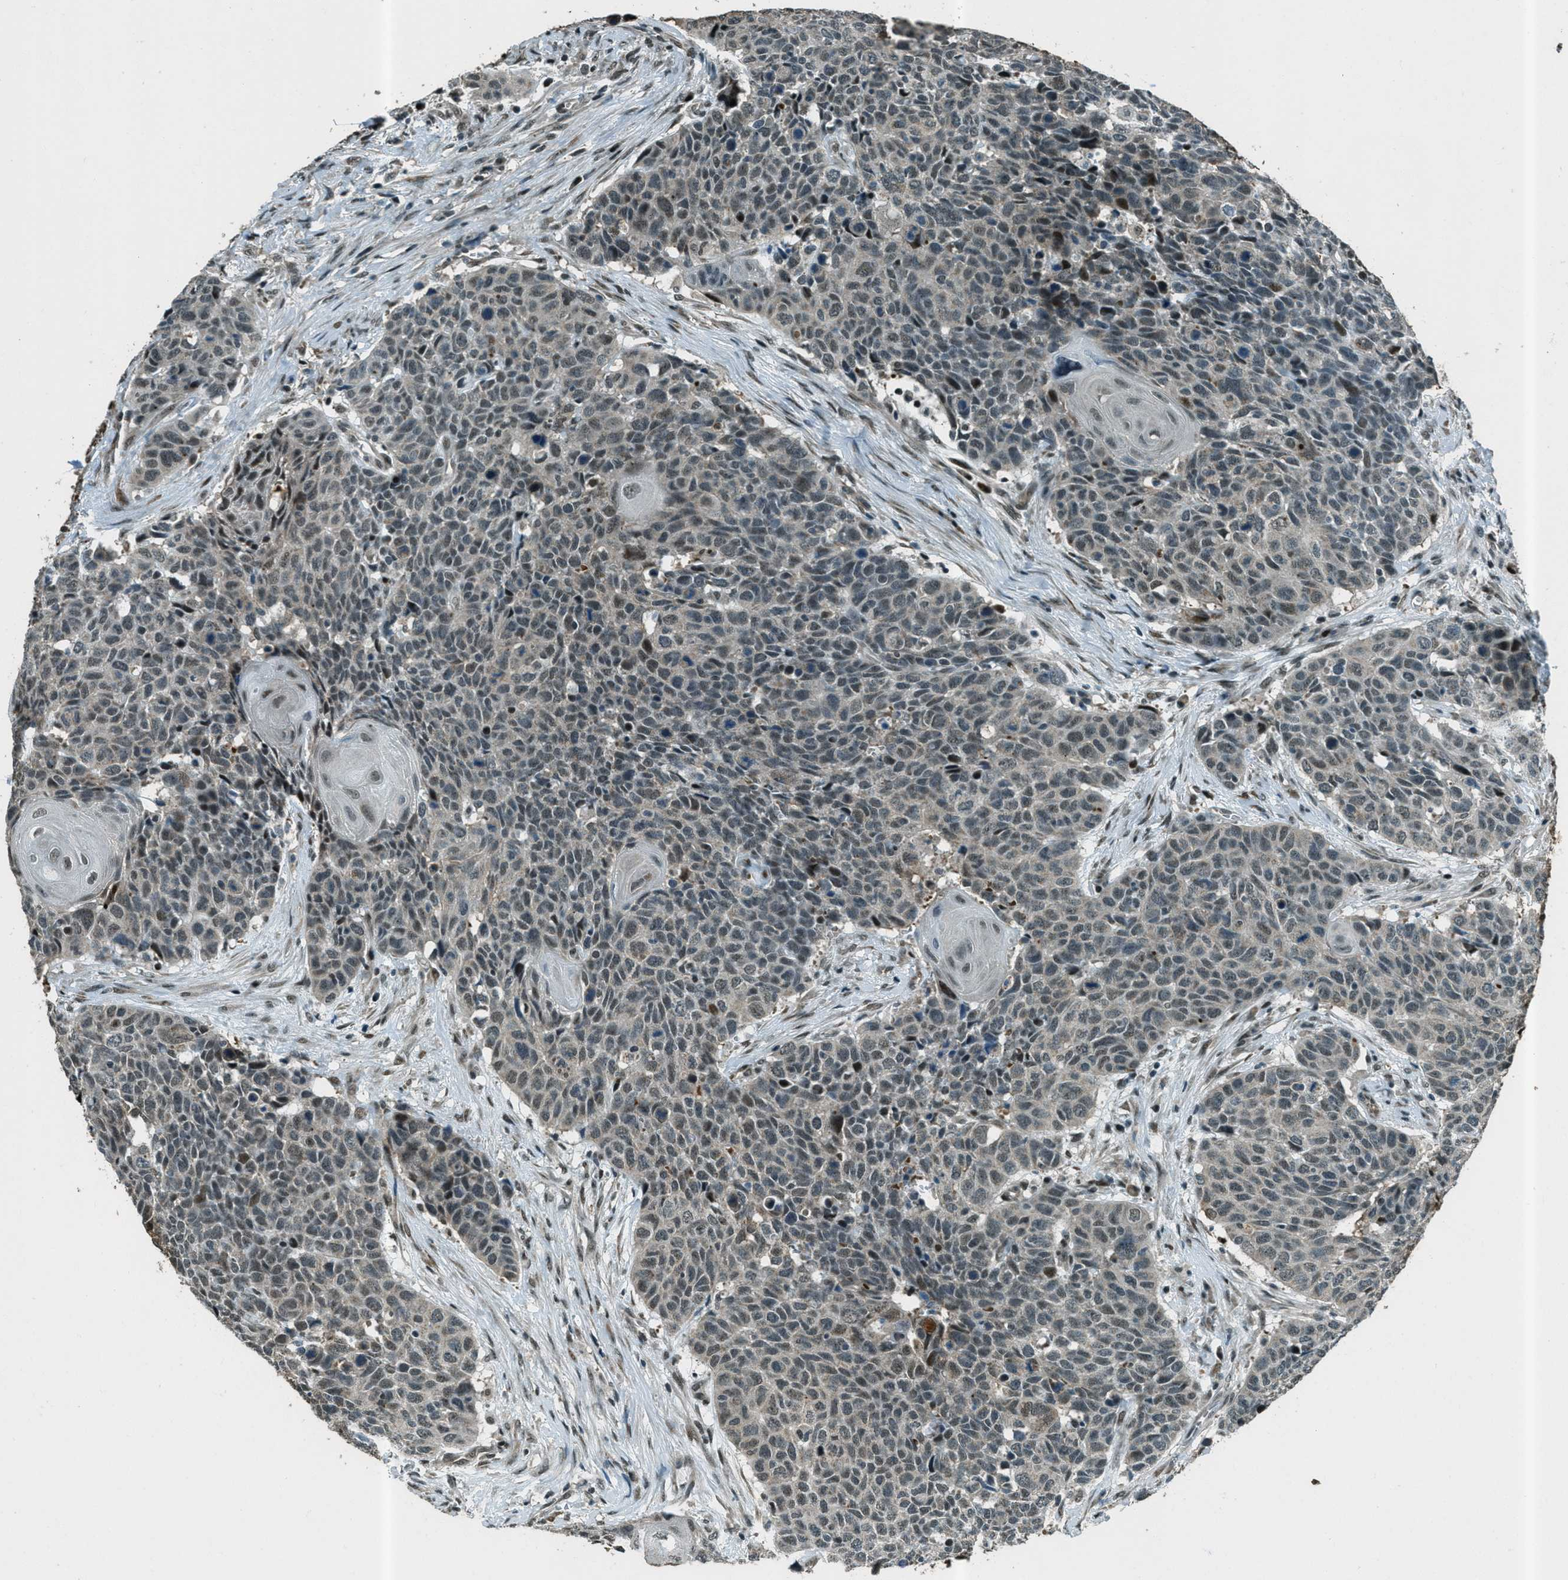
{"staining": {"intensity": "weak", "quantity": "25%-75%", "location": "cytoplasmic/membranous,nuclear"}, "tissue": "head and neck cancer", "cell_type": "Tumor cells", "image_type": "cancer", "snomed": [{"axis": "morphology", "description": "Squamous cell carcinoma, NOS"}, {"axis": "topography", "description": "Head-Neck"}], "caption": "Immunohistochemical staining of head and neck cancer reveals low levels of weak cytoplasmic/membranous and nuclear positivity in about 25%-75% of tumor cells.", "gene": "TARDBP", "patient": {"sex": "male", "age": 66}}